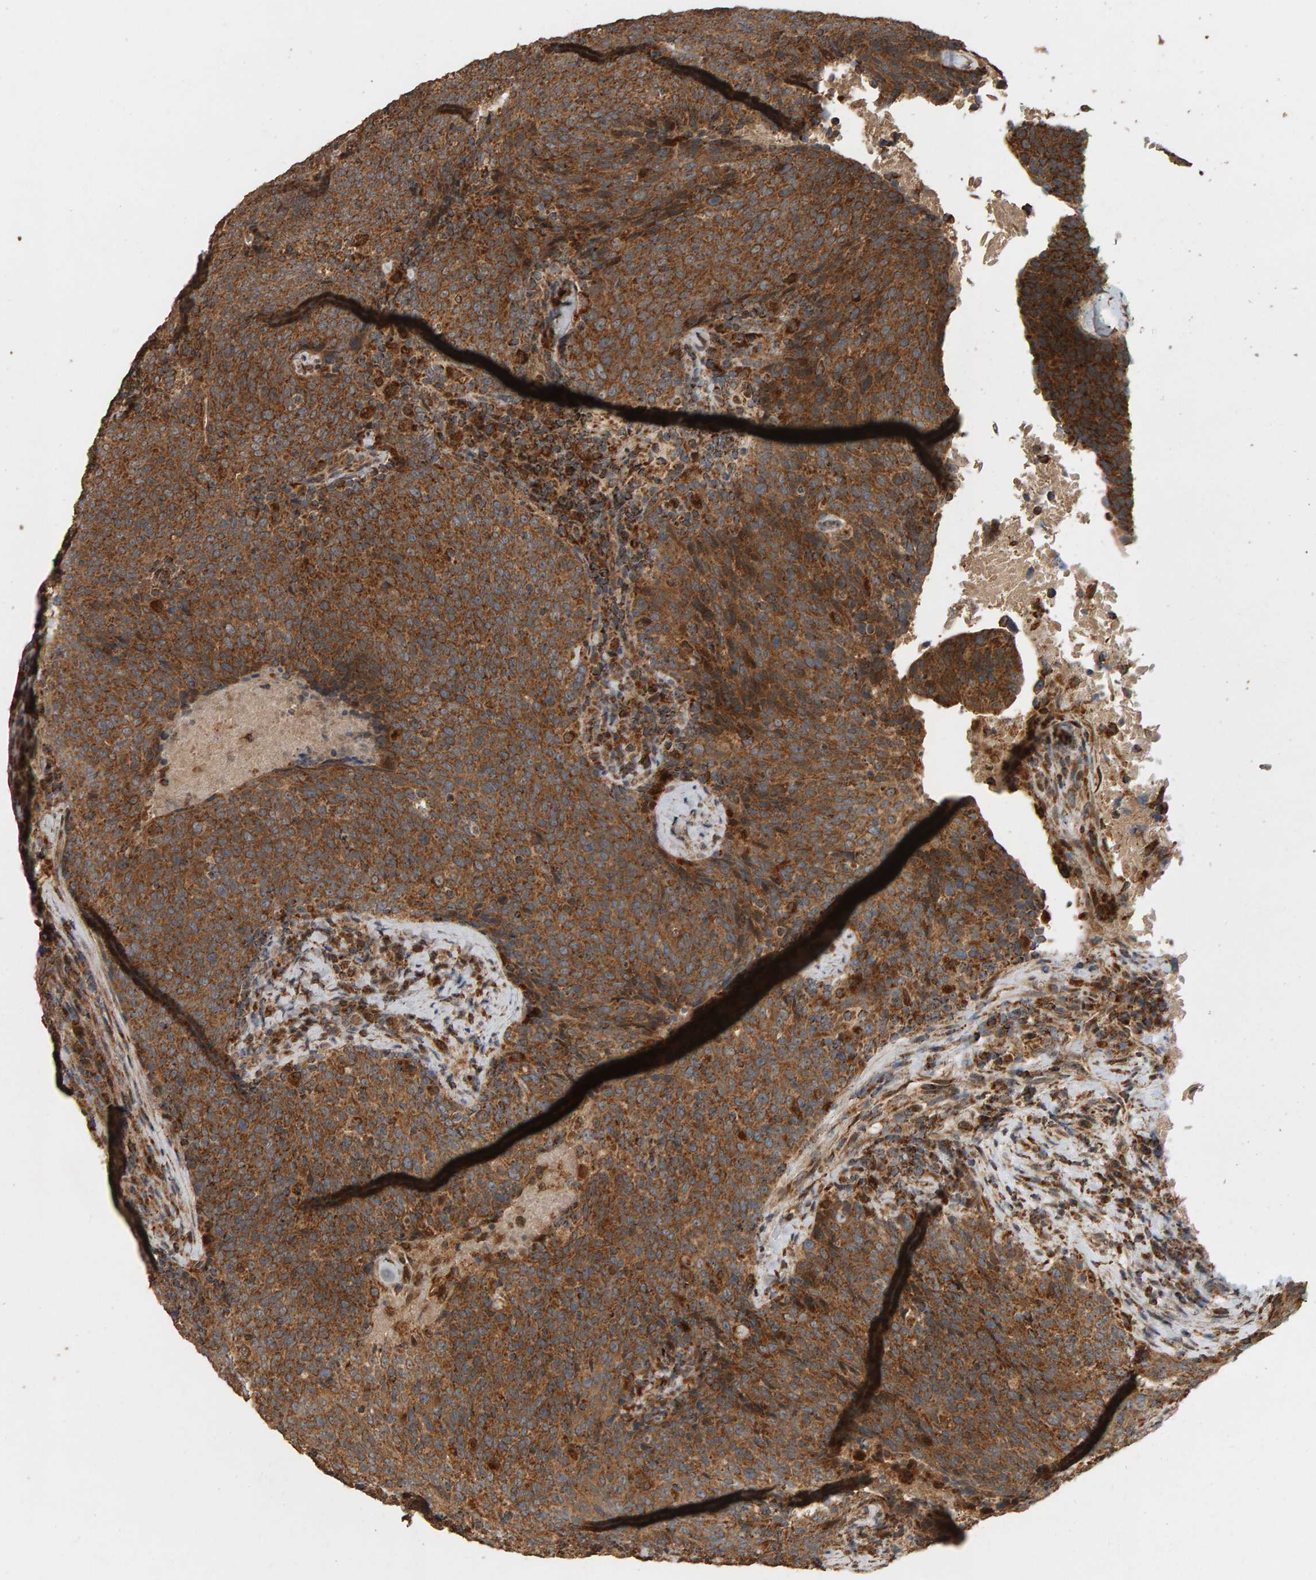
{"staining": {"intensity": "strong", "quantity": ">75%", "location": "cytoplasmic/membranous"}, "tissue": "head and neck cancer", "cell_type": "Tumor cells", "image_type": "cancer", "snomed": [{"axis": "morphology", "description": "Squamous cell carcinoma, NOS"}, {"axis": "morphology", "description": "Squamous cell carcinoma, metastatic, NOS"}, {"axis": "topography", "description": "Lymph node"}, {"axis": "topography", "description": "Head-Neck"}], "caption": "Immunohistochemistry (DAB) staining of human head and neck metastatic squamous cell carcinoma reveals strong cytoplasmic/membranous protein expression in about >75% of tumor cells.", "gene": "GSTK1", "patient": {"sex": "male", "age": 62}}